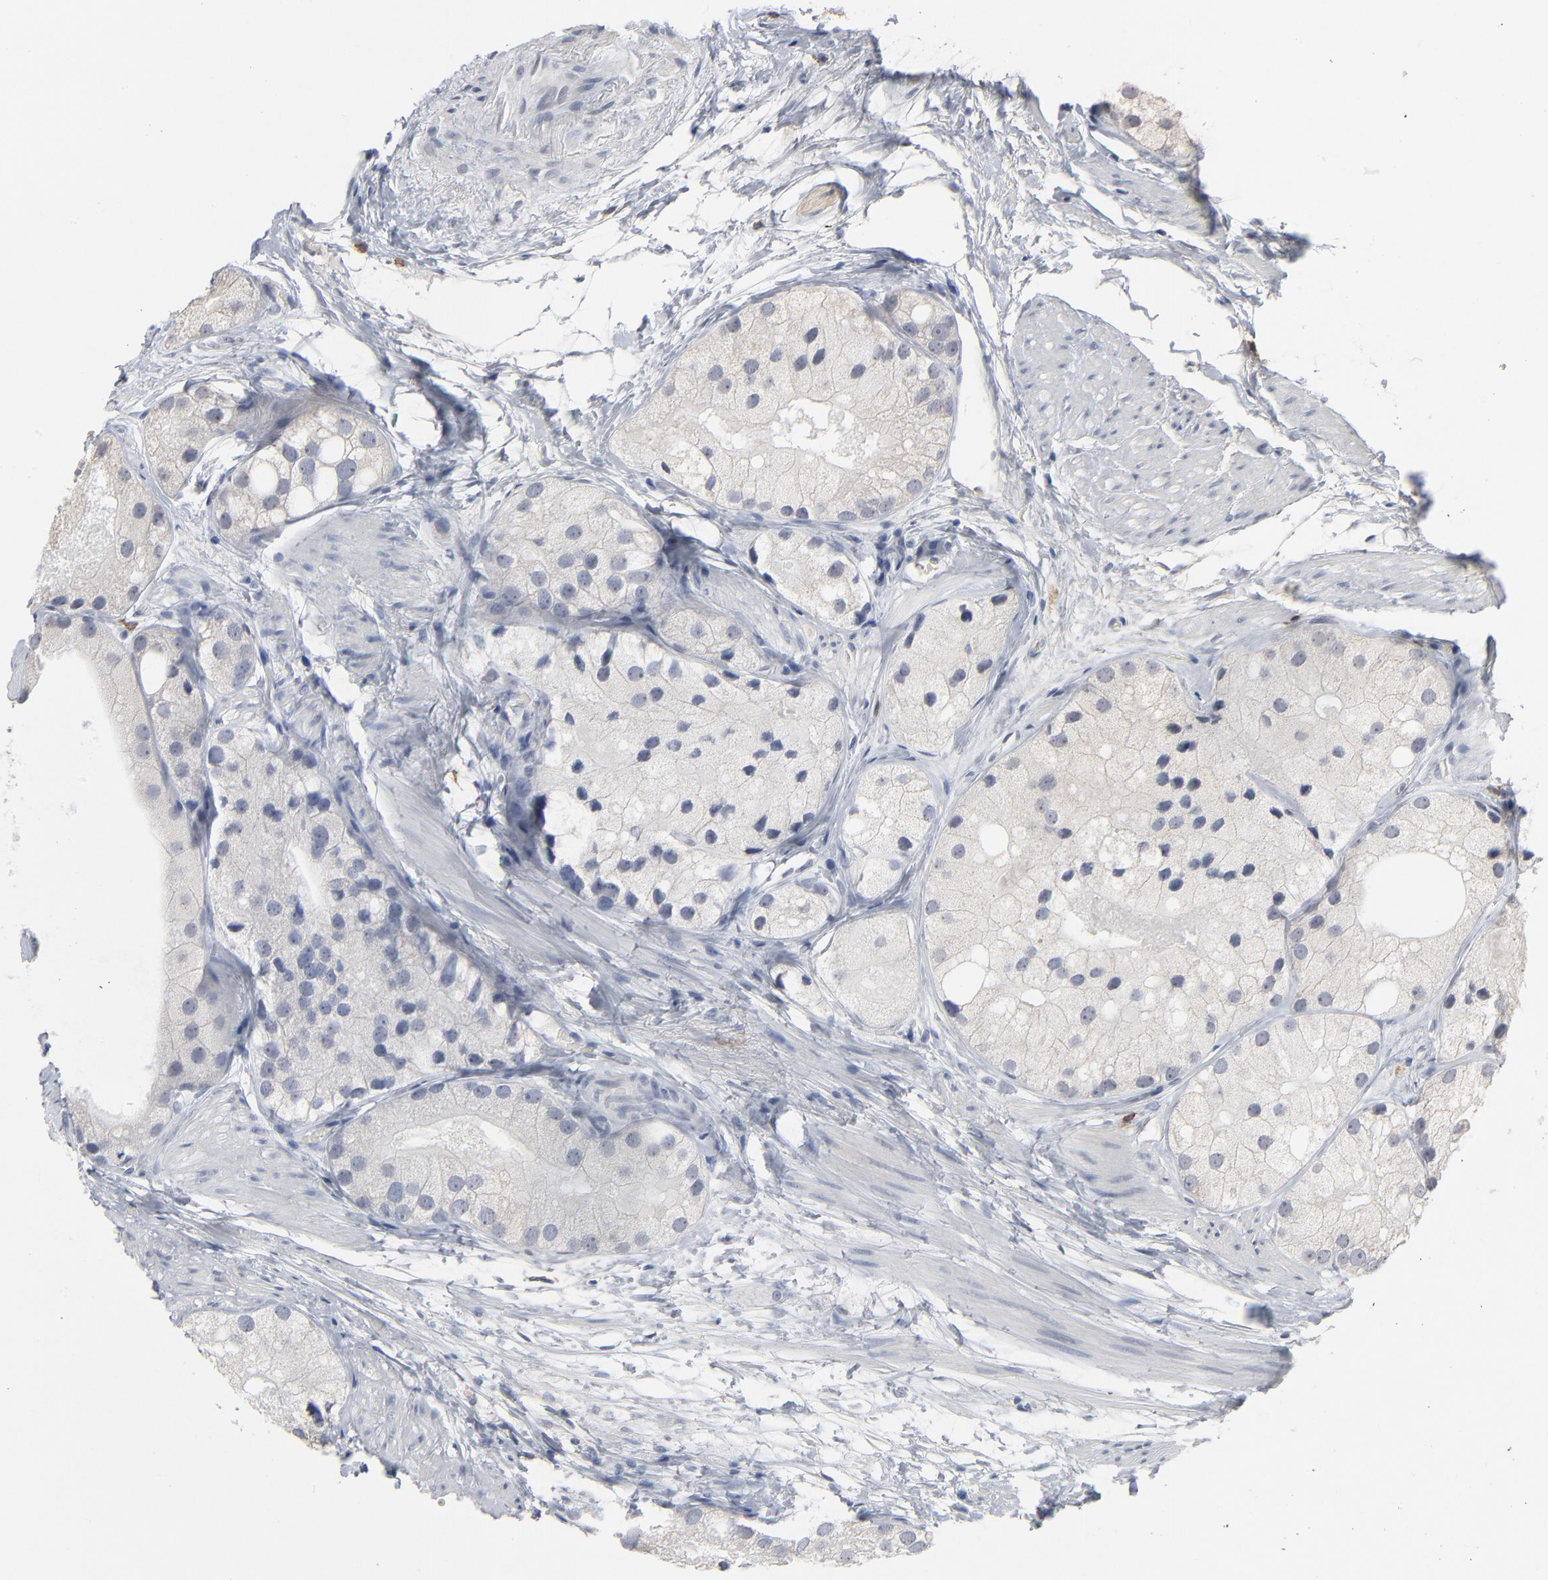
{"staining": {"intensity": "negative", "quantity": "none", "location": "none"}, "tissue": "prostate cancer", "cell_type": "Tumor cells", "image_type": "cancer", "snomed": [{"axis": "morphology", "description": "Adenocarcinoma, Low grade"}, {"axis": "topography", "description": "Prostate"}], "caption": "Photomicrograph shows no significant protein positivity in tumor cells of prostate cancer. The staining is performed using DAB (3,3'-diaminobenzidine) brown chromogen with nuclei counter-stained in using hematoxylin.", "gene": "PAGE1", "patient": {"sex": "male", "age": 69}}